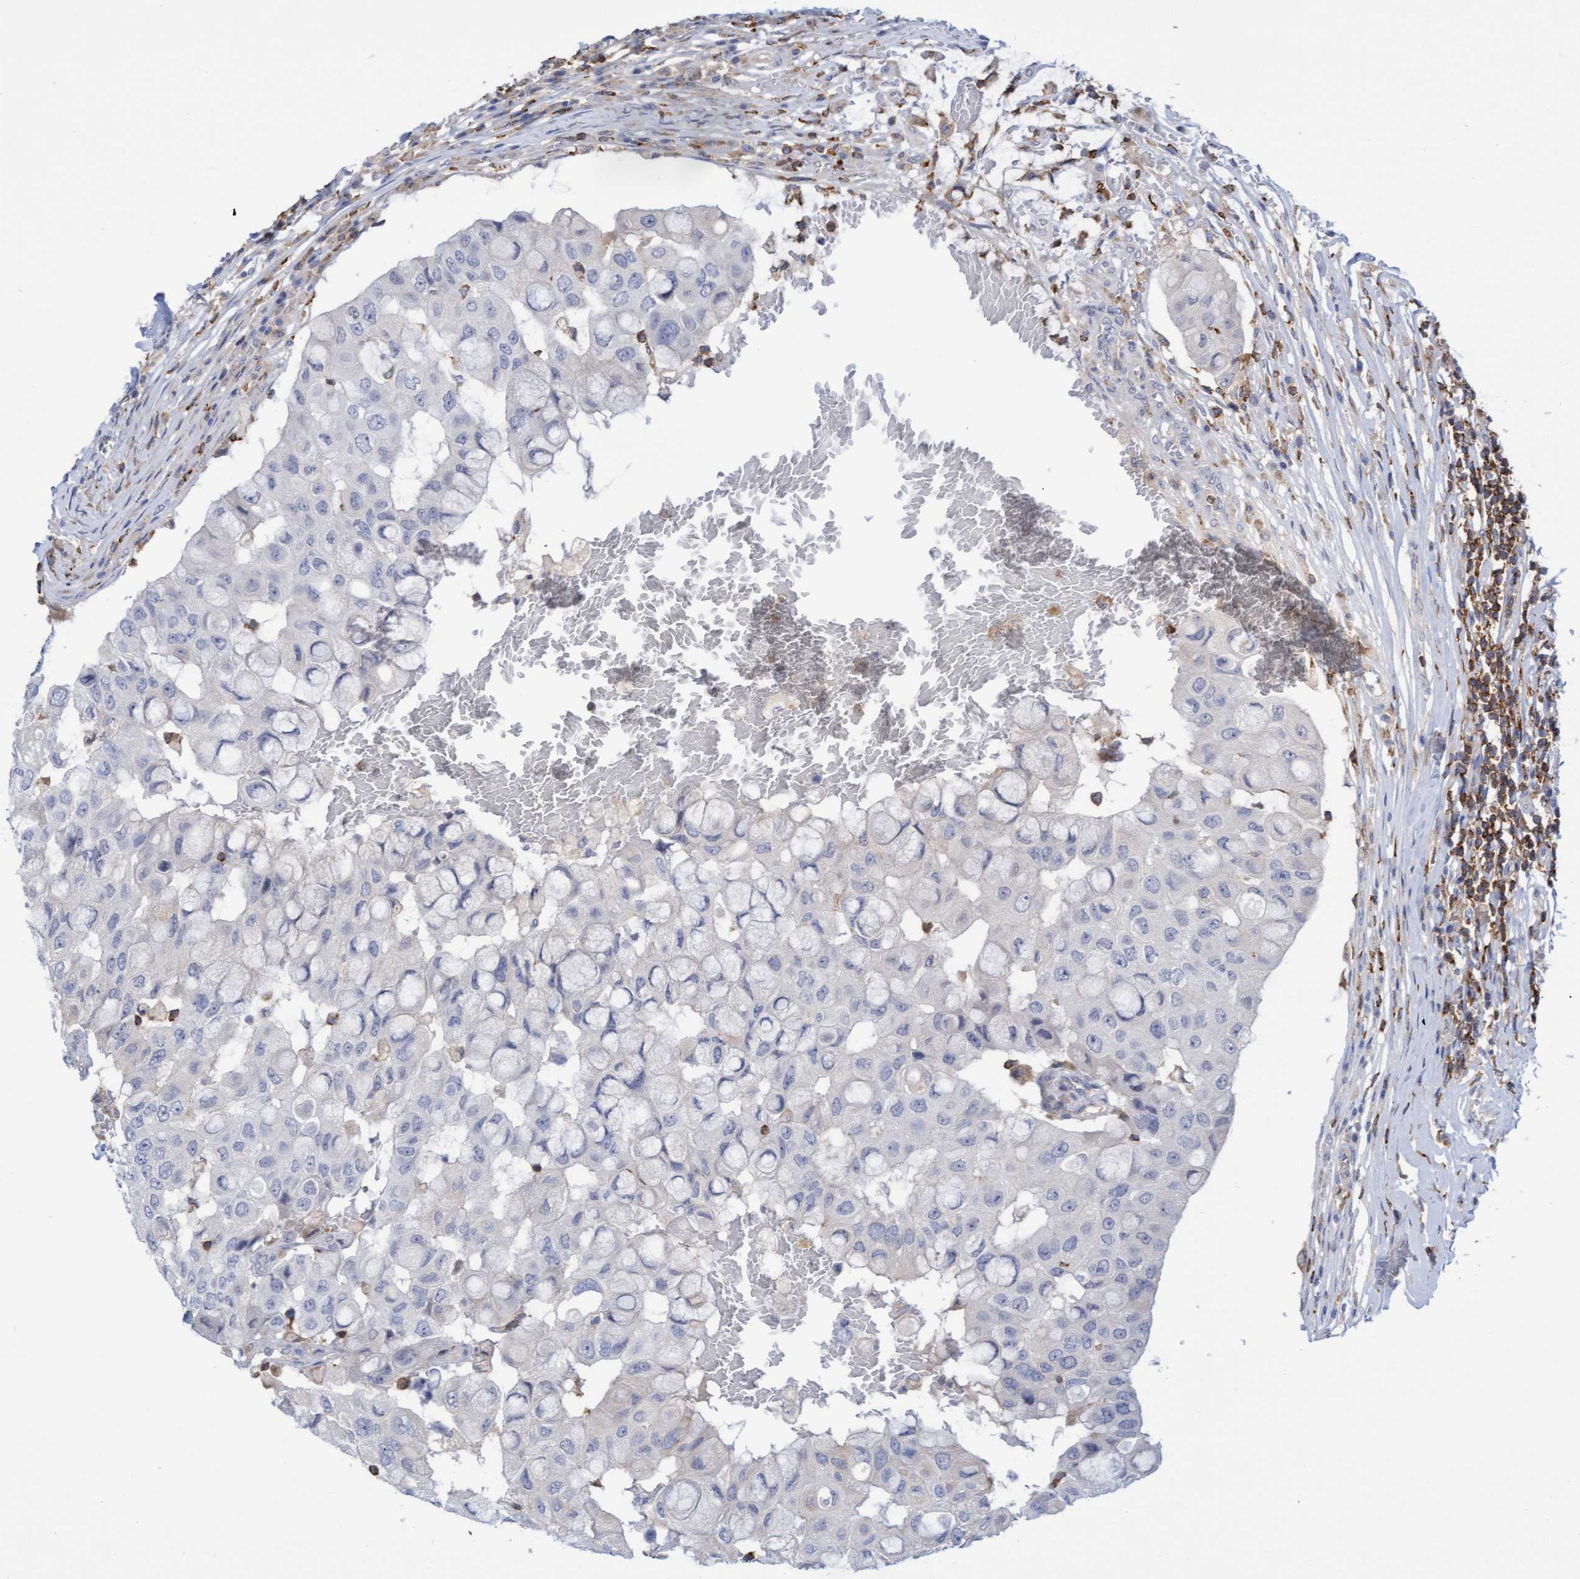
{"staining": {"intensity": "negative", "quantity": "none", "location": "none"}, "tissue": "breast cancer", "cell_type": "Tumor cells", "image_type": "cancer", "snomed": [{"axis": "morphology", "description": "Duct carcinoma"}, {"axis": "topography", "description": "Breast"}], "caption": "There is no significant staining in tumor cells of breast cancer.", "gene": "FNBP1", "patient": {"sex": "female", "age": 27}}